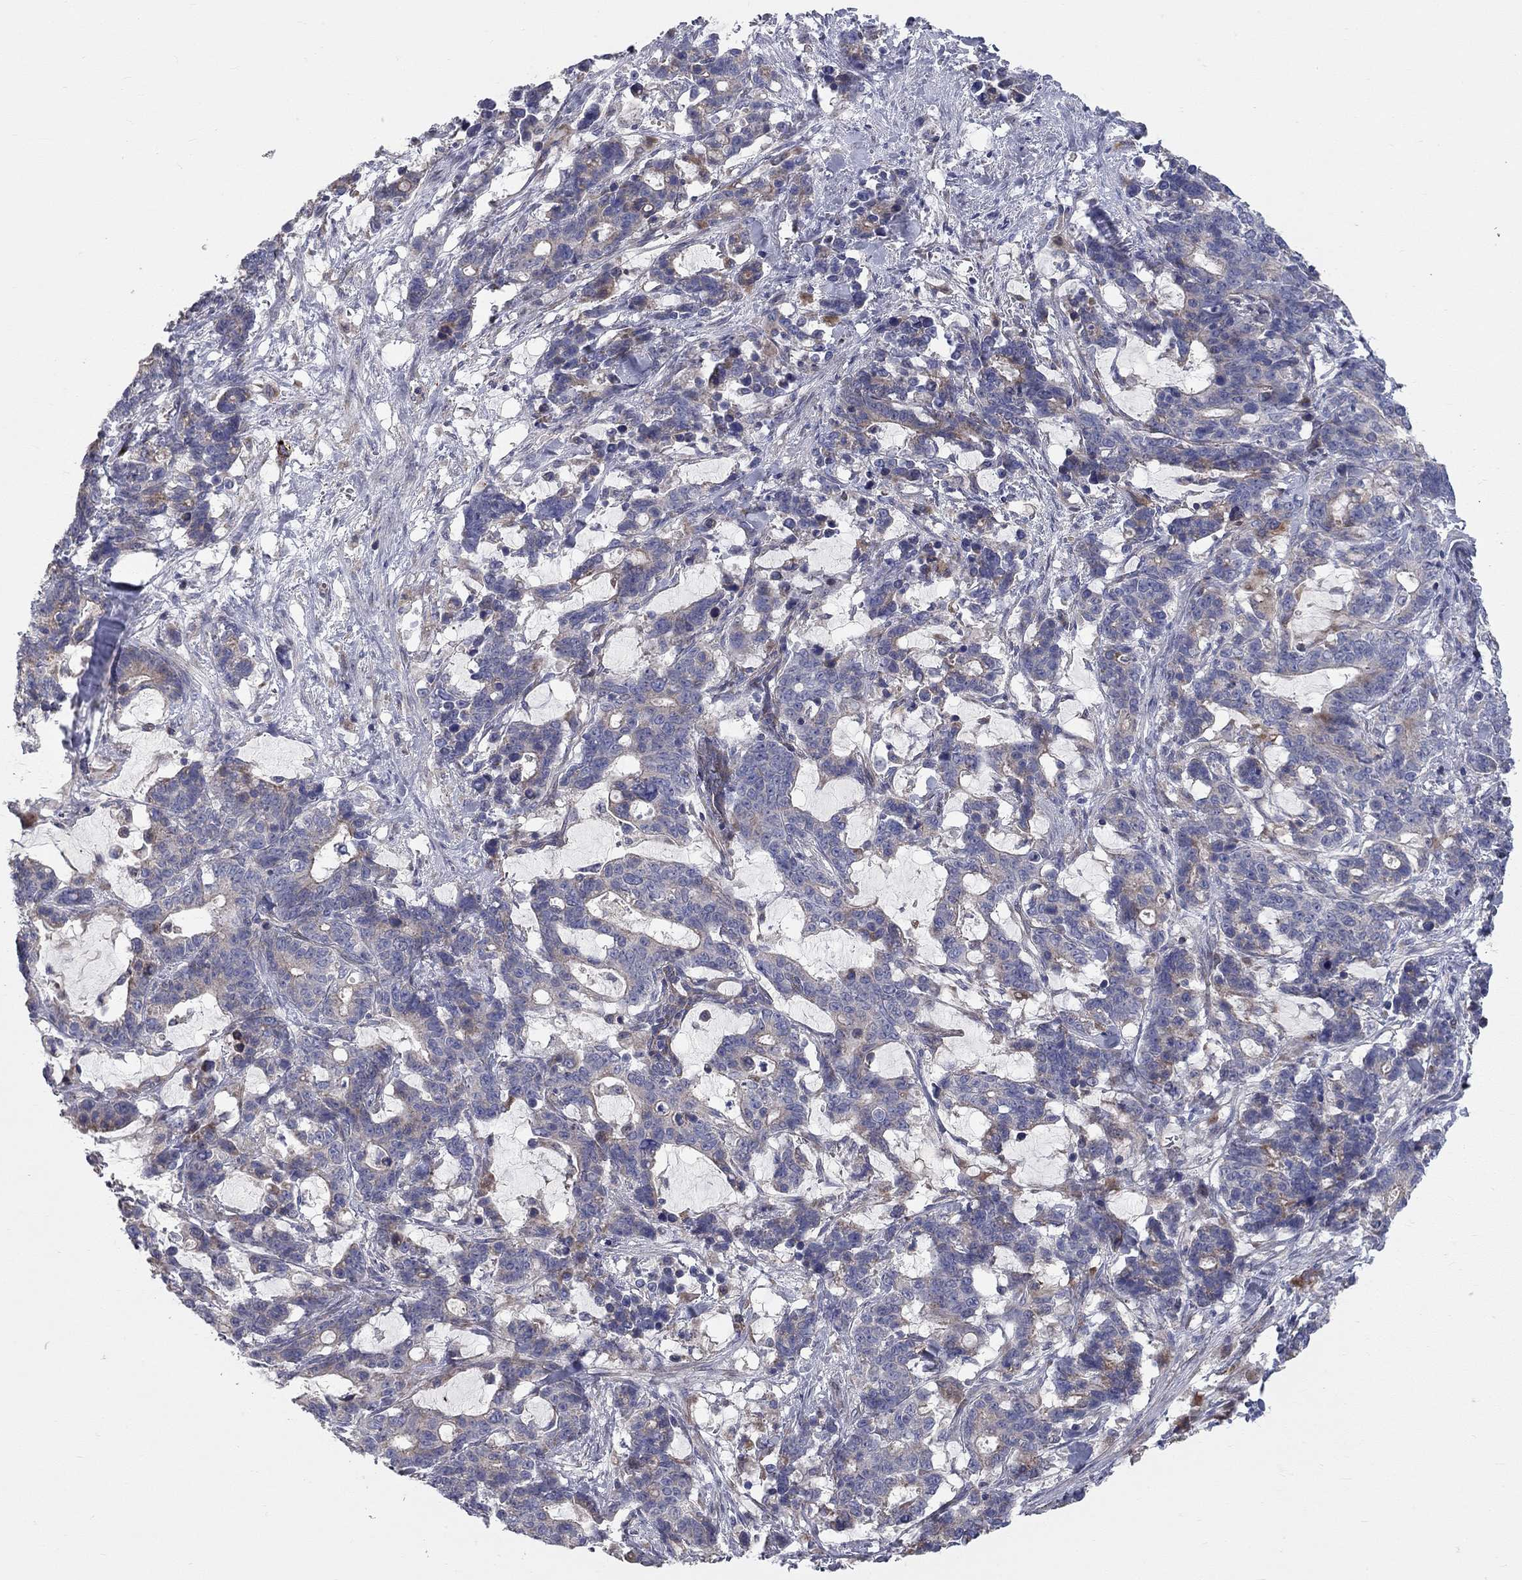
{"staining": {"intensity": "moderate", "quantity": "<25%", "location": "cytoplasmic/membranous"}, "tissue": "stomach cancer", "cell_type": "Tumor cells", "image_type": "cancer", "snomed": [{"axis": "morphology", "description": "Normal tissue, NOS"}, {"axis": "morphology", "description": "Adenocarcinoma, NOS"}, {"axis": "topography", "description": "Stomach"}], "caption": "A micrograph of human stomach cancer (adenocarcinoma) stained for a protein demonstrates moderate cytoplasmic/membranous brown staining in tumor cells. The staining was performed using DAB, with brown indicating positive protein expression. Nuclei are stained blue with hematoxylin.", "gene": "KANSL1L", "patient": {"sex": "female", "age": 64}}